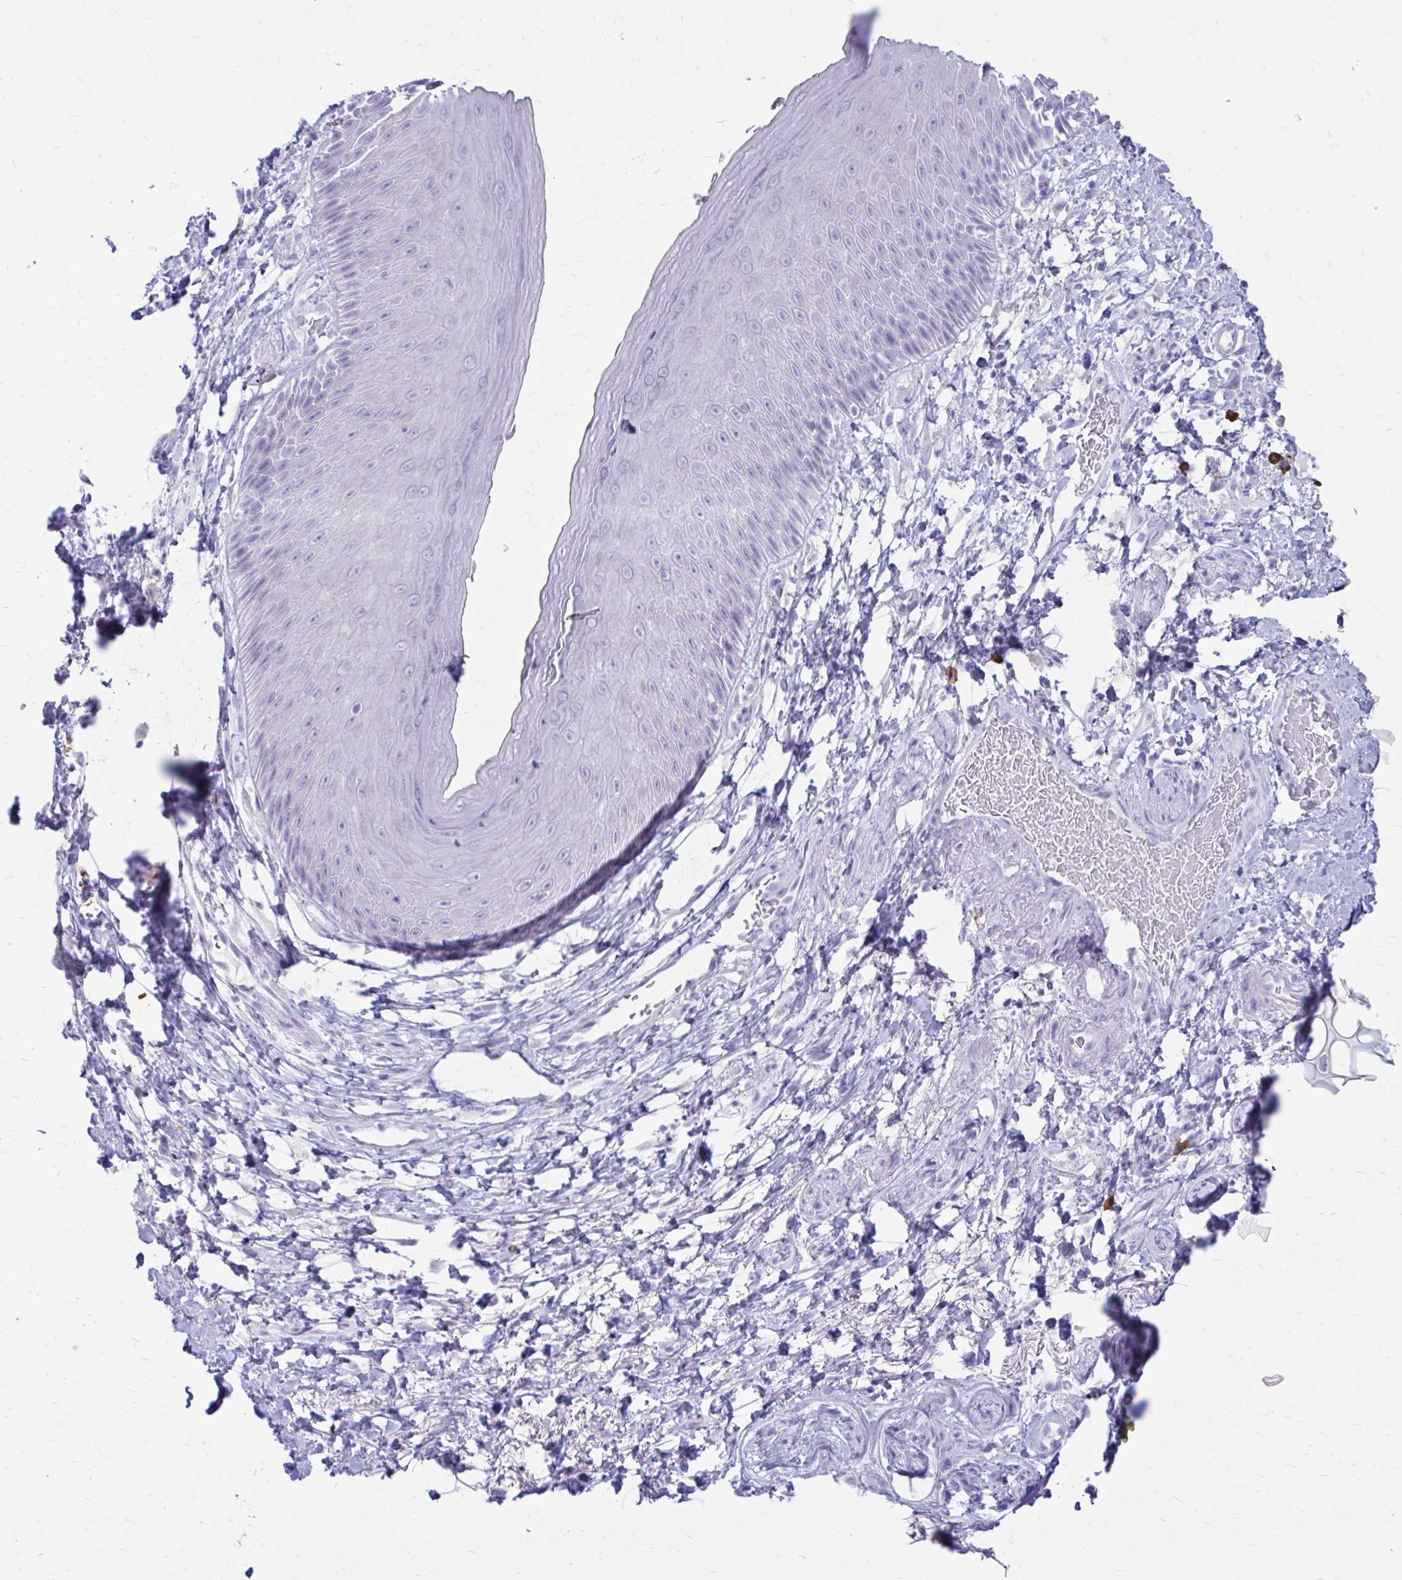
{"staining": {"intensity": "negative", "quantity": "none", "location": "none"}, "tissue": "skin", "cell_type": "Epidermal cells", "image_type": "normal", "snomed": [{"axis": "morphology", "description": "Normal tissue, NOS"}, {"axis": "topography", "description": "Anal"}], "caption": "Epidermal cells are negative for brown protein staining in benign skin. (Immunohistochemistry, brightfield microscopy, high magnification).", "gene": "IGSF5", "patient": {"sex": "male", "age": 78}}